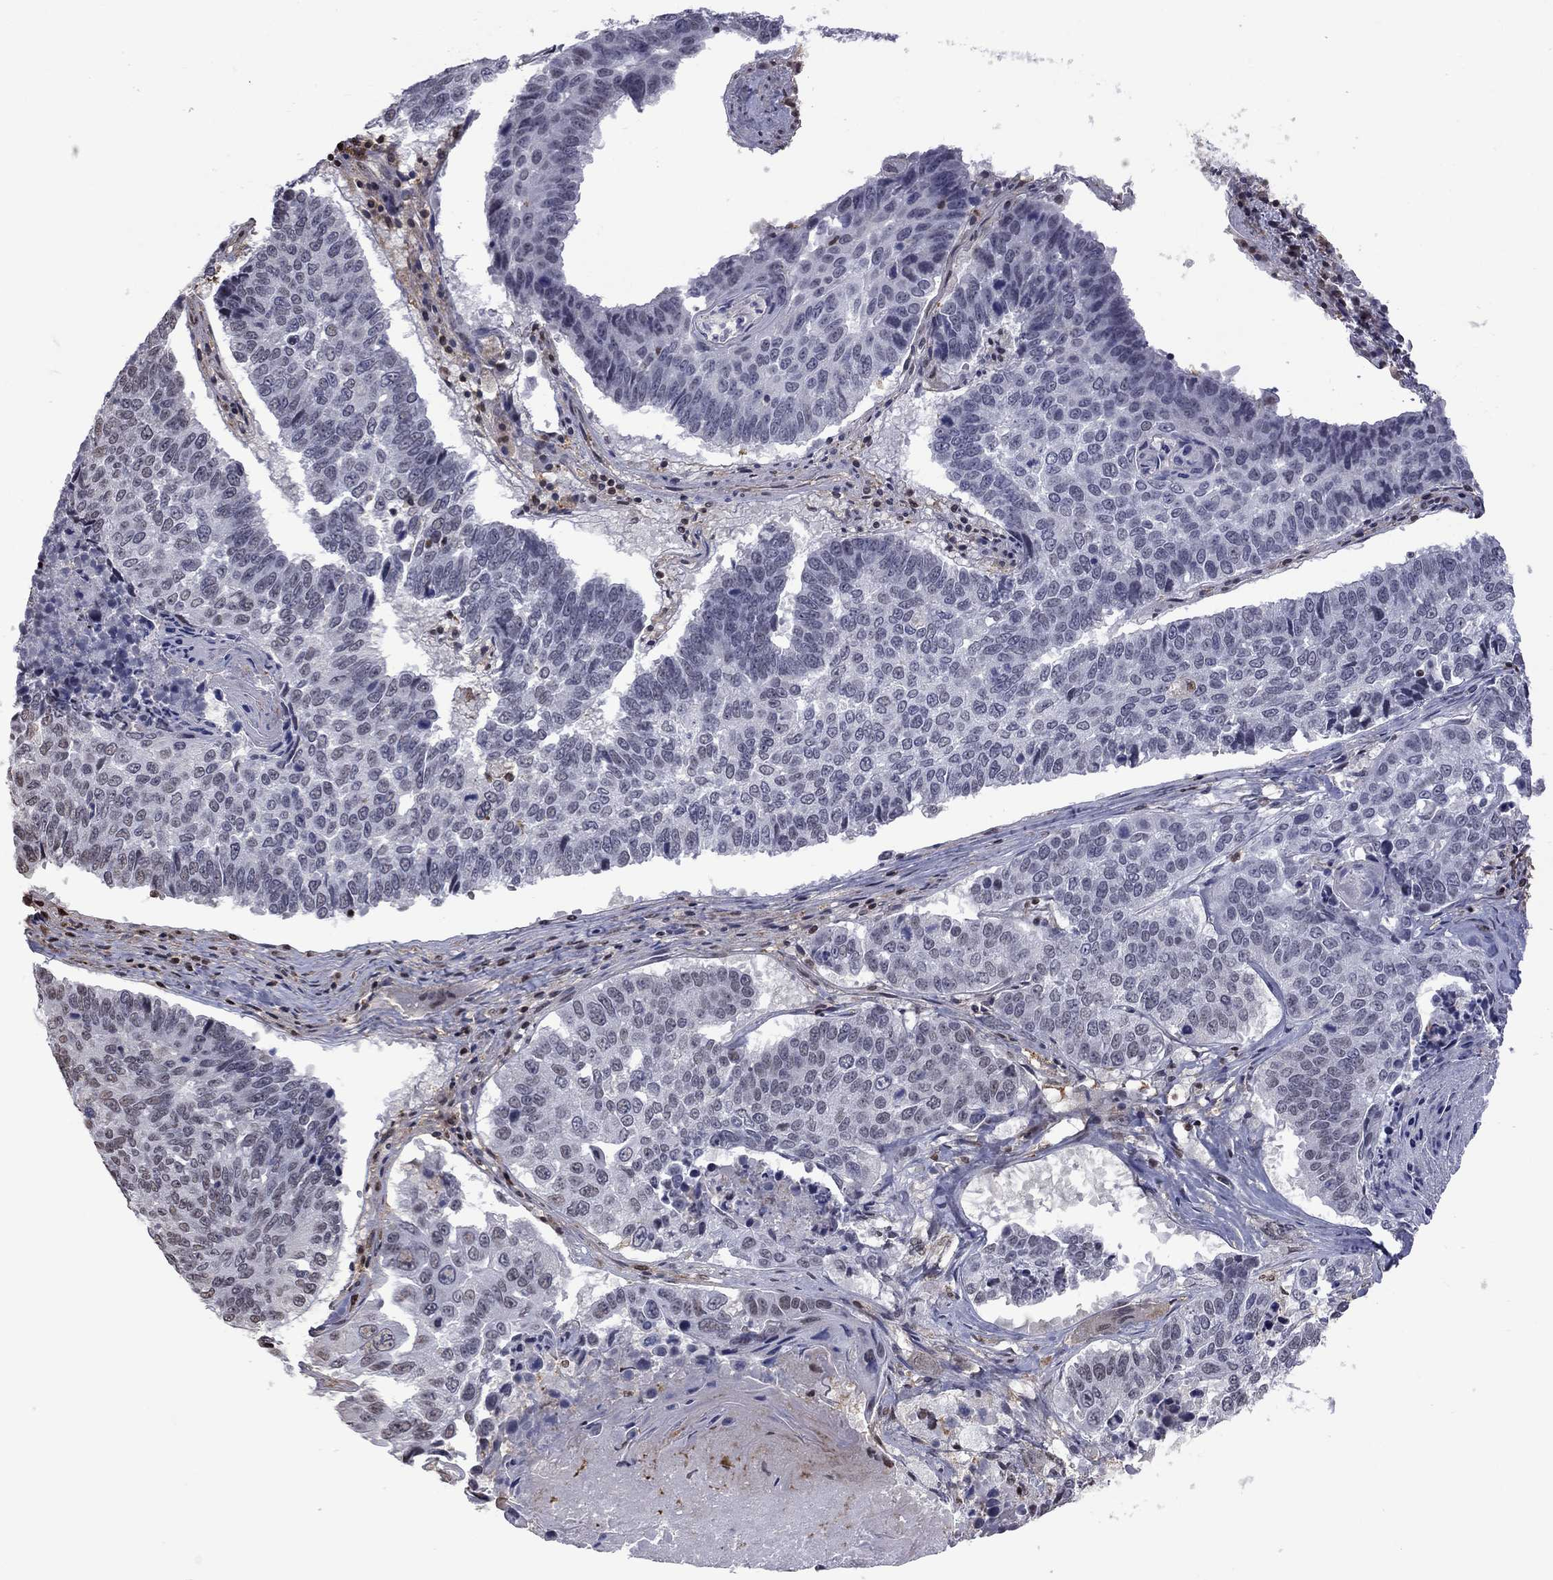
{"staining": {"intensity": "negative", "quantity": "none", "location": "none"}, "tissue": "lung cancer", "cell_type": "Tumor cells", "image_type": "cancer", "snomed": [{"axis": "morphology", "description": "Squamous cell carcinoma, NOS"}, {"axis": "topography", "description": "Lung"}], "caption": "Micrograph shows no protein expression in tumor cells of lung squamous cell carcinoma tissue. Nuclei are stained in blue.", "gene": "RFWD3", "patient": {"sex": "male", "age": 73}}